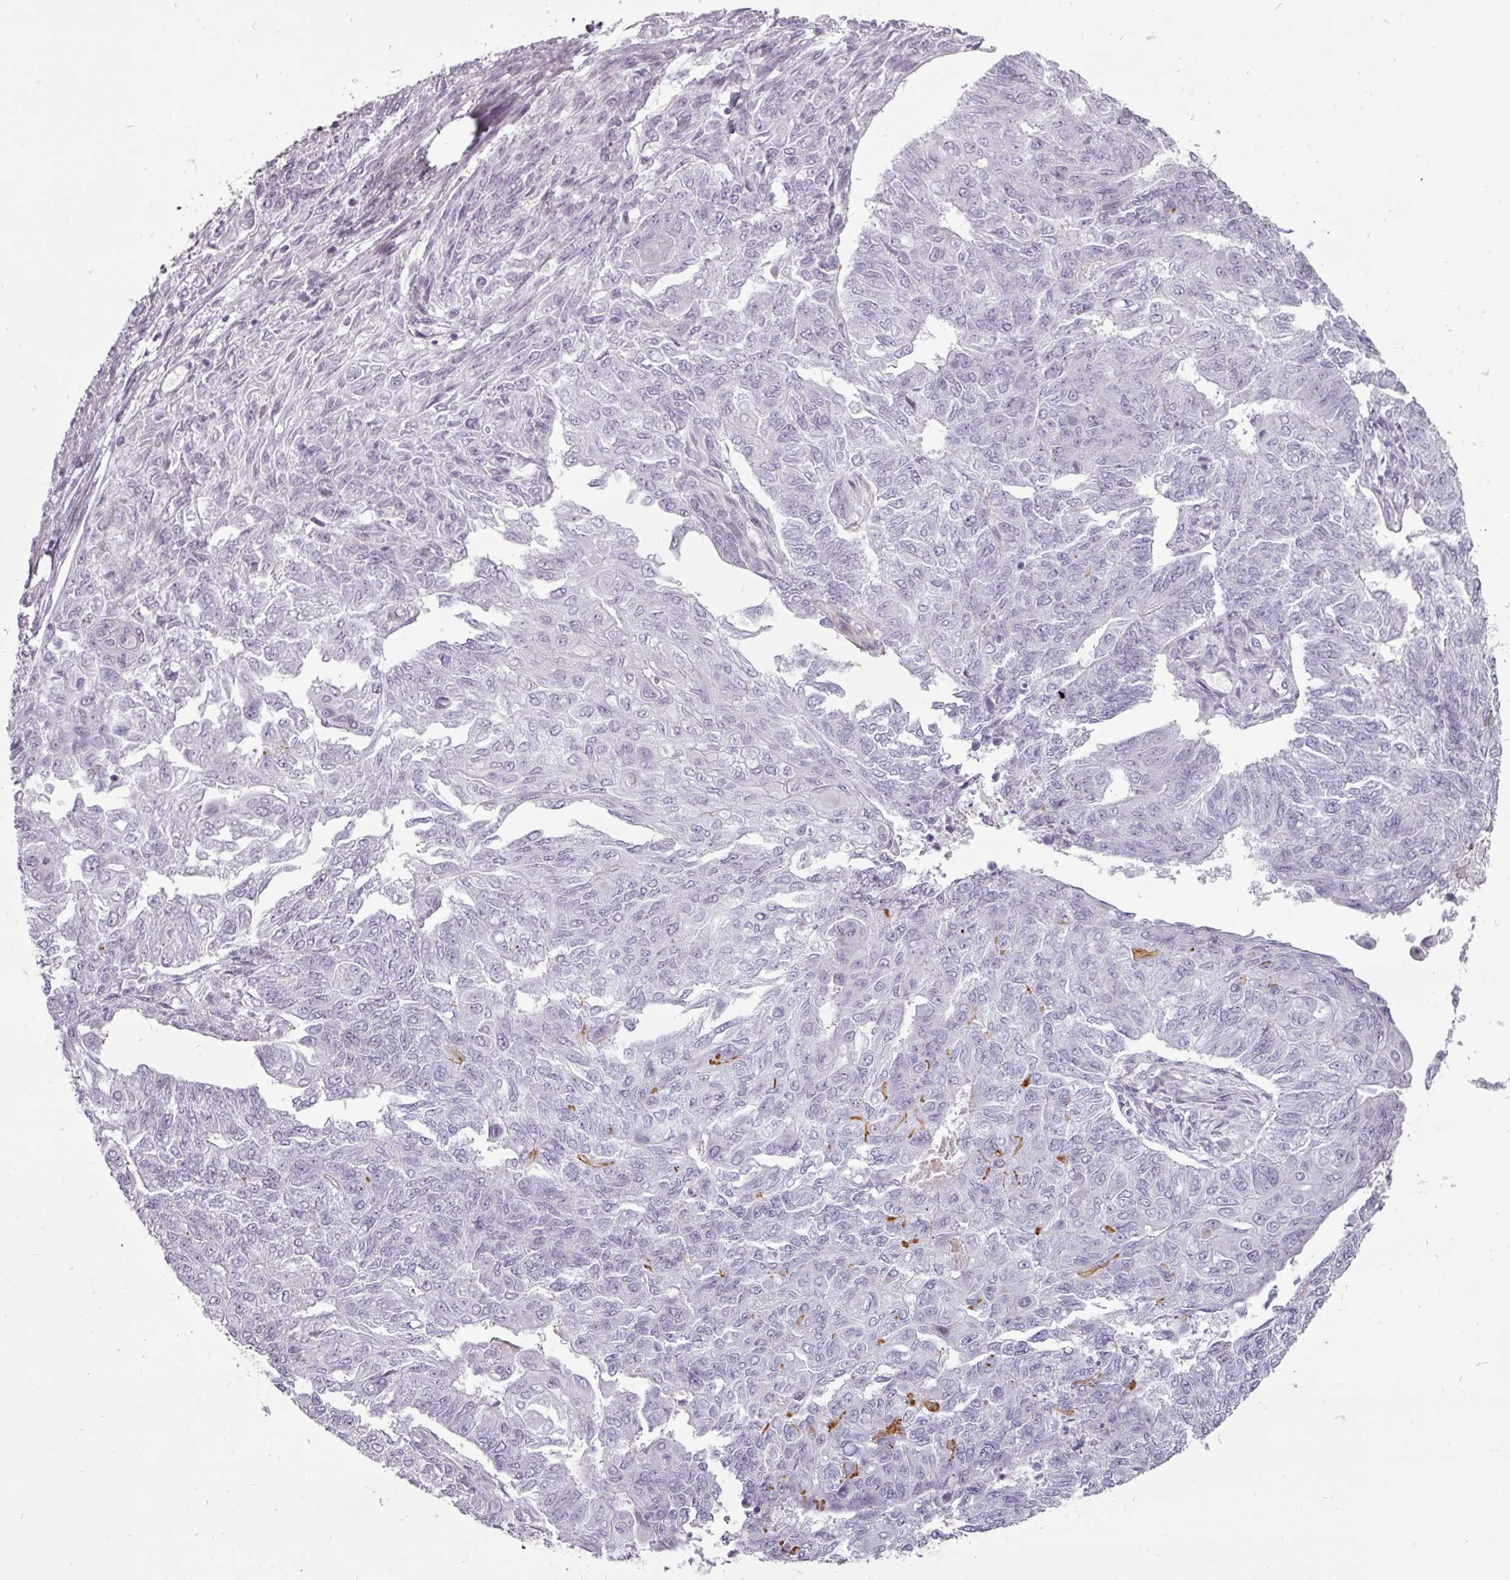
{"staining": {"intensity": "negative", "quantity": "none", "location": "none"}, "tissue": "endometrial cancer", "cell_type": "Tumor cells", "image_type": "cancer", "snomed": [{"axis": "morphology", "description": "Adenocarcinoma, NOS"}, {"axis": "topography", "description": "Endometrium"}], "caption": "Tumor cells are negative for brown protein staining in endometrial cancer (adenocarcinoma).", "gene": "CHRDL1", "patient": {"sex": "female", "age": 32}}